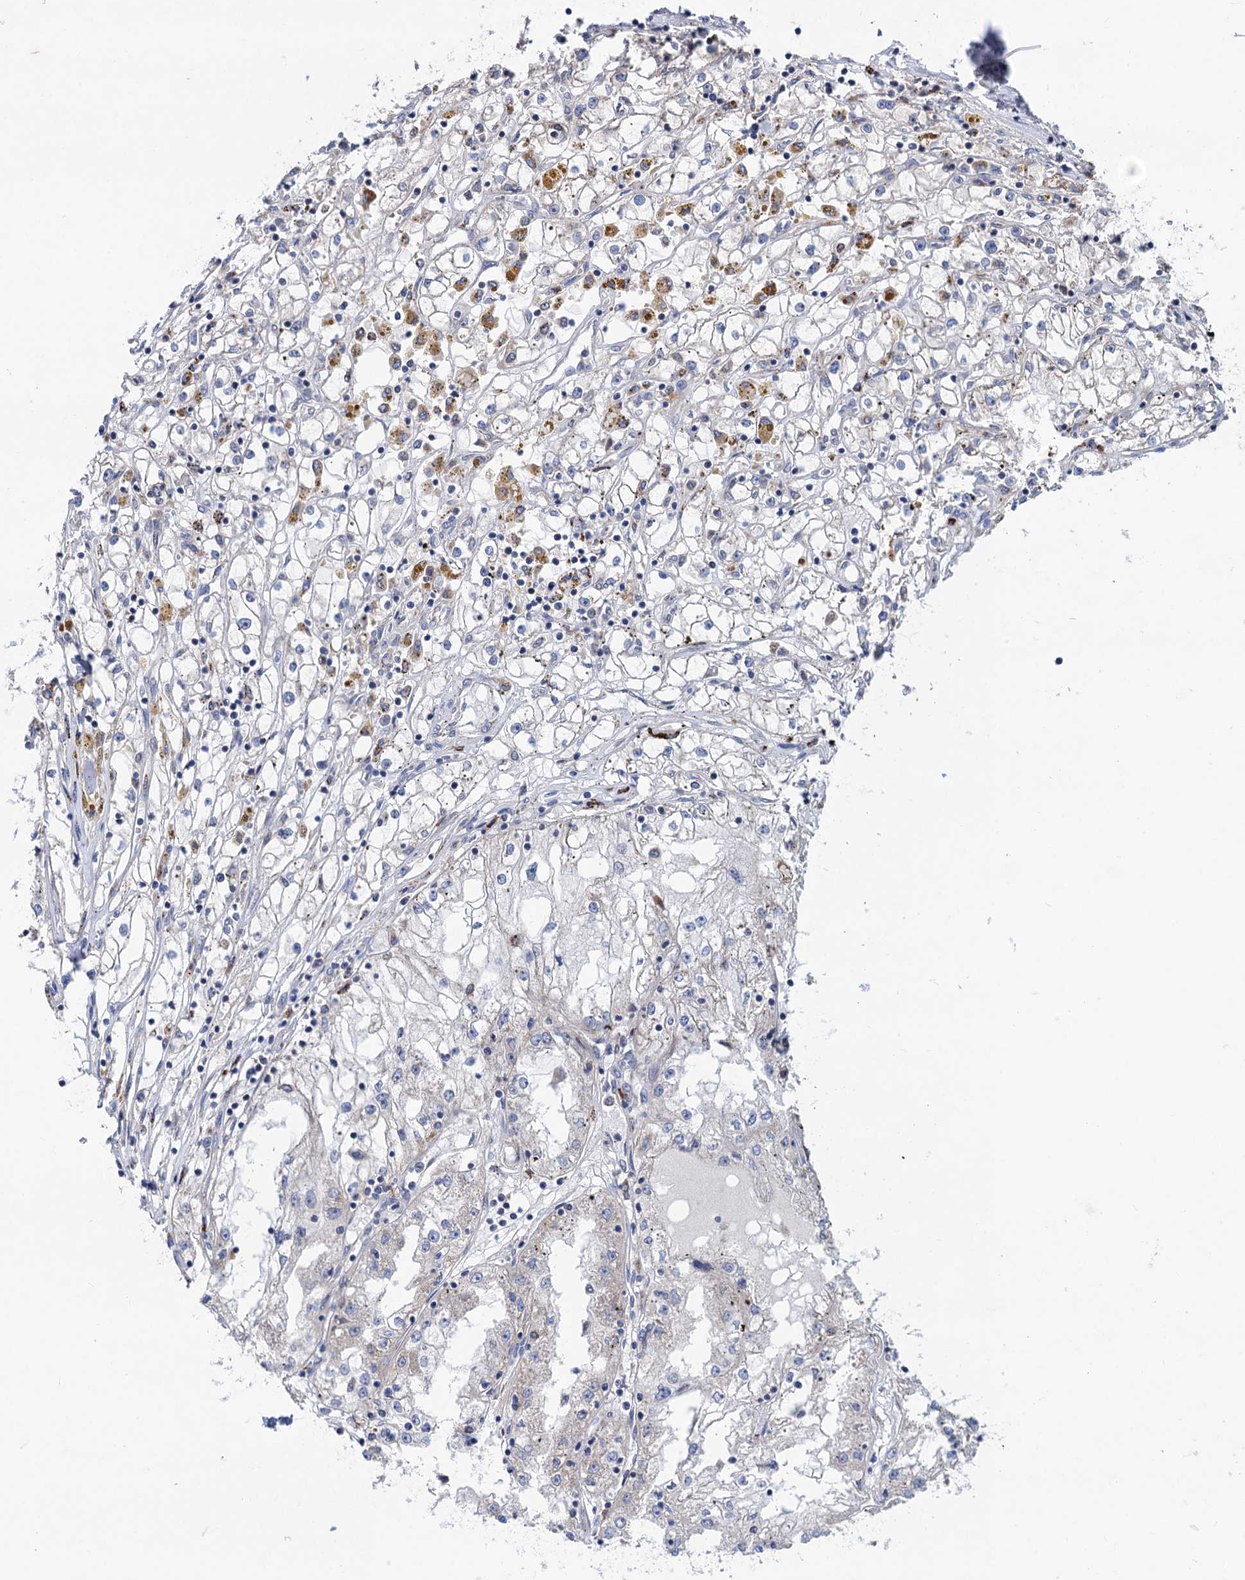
{"staining": {"intensity": "negative", "quantity": "none", "location": "none"}, "tissue": "renal cancer", "cell_type": "Tumor cells", "image_type": "cancer", "snomed": [{"axis": "morphology", "description": "Adenocarcinoma, NOS"}, {"axis": "topography", "description": "Kidney"}], "caption": "A high-resolution photomicrograph shows immunohistochemistry staining of renal adenocarcinoma, which exhibits no significant expression in tumor cells. The staining is performed using DAB brown chromogen with nuclei counter-stained in using hematoxylin.", "gene": "ANKS3", "patient": {"sex": "male", "age": 56}}